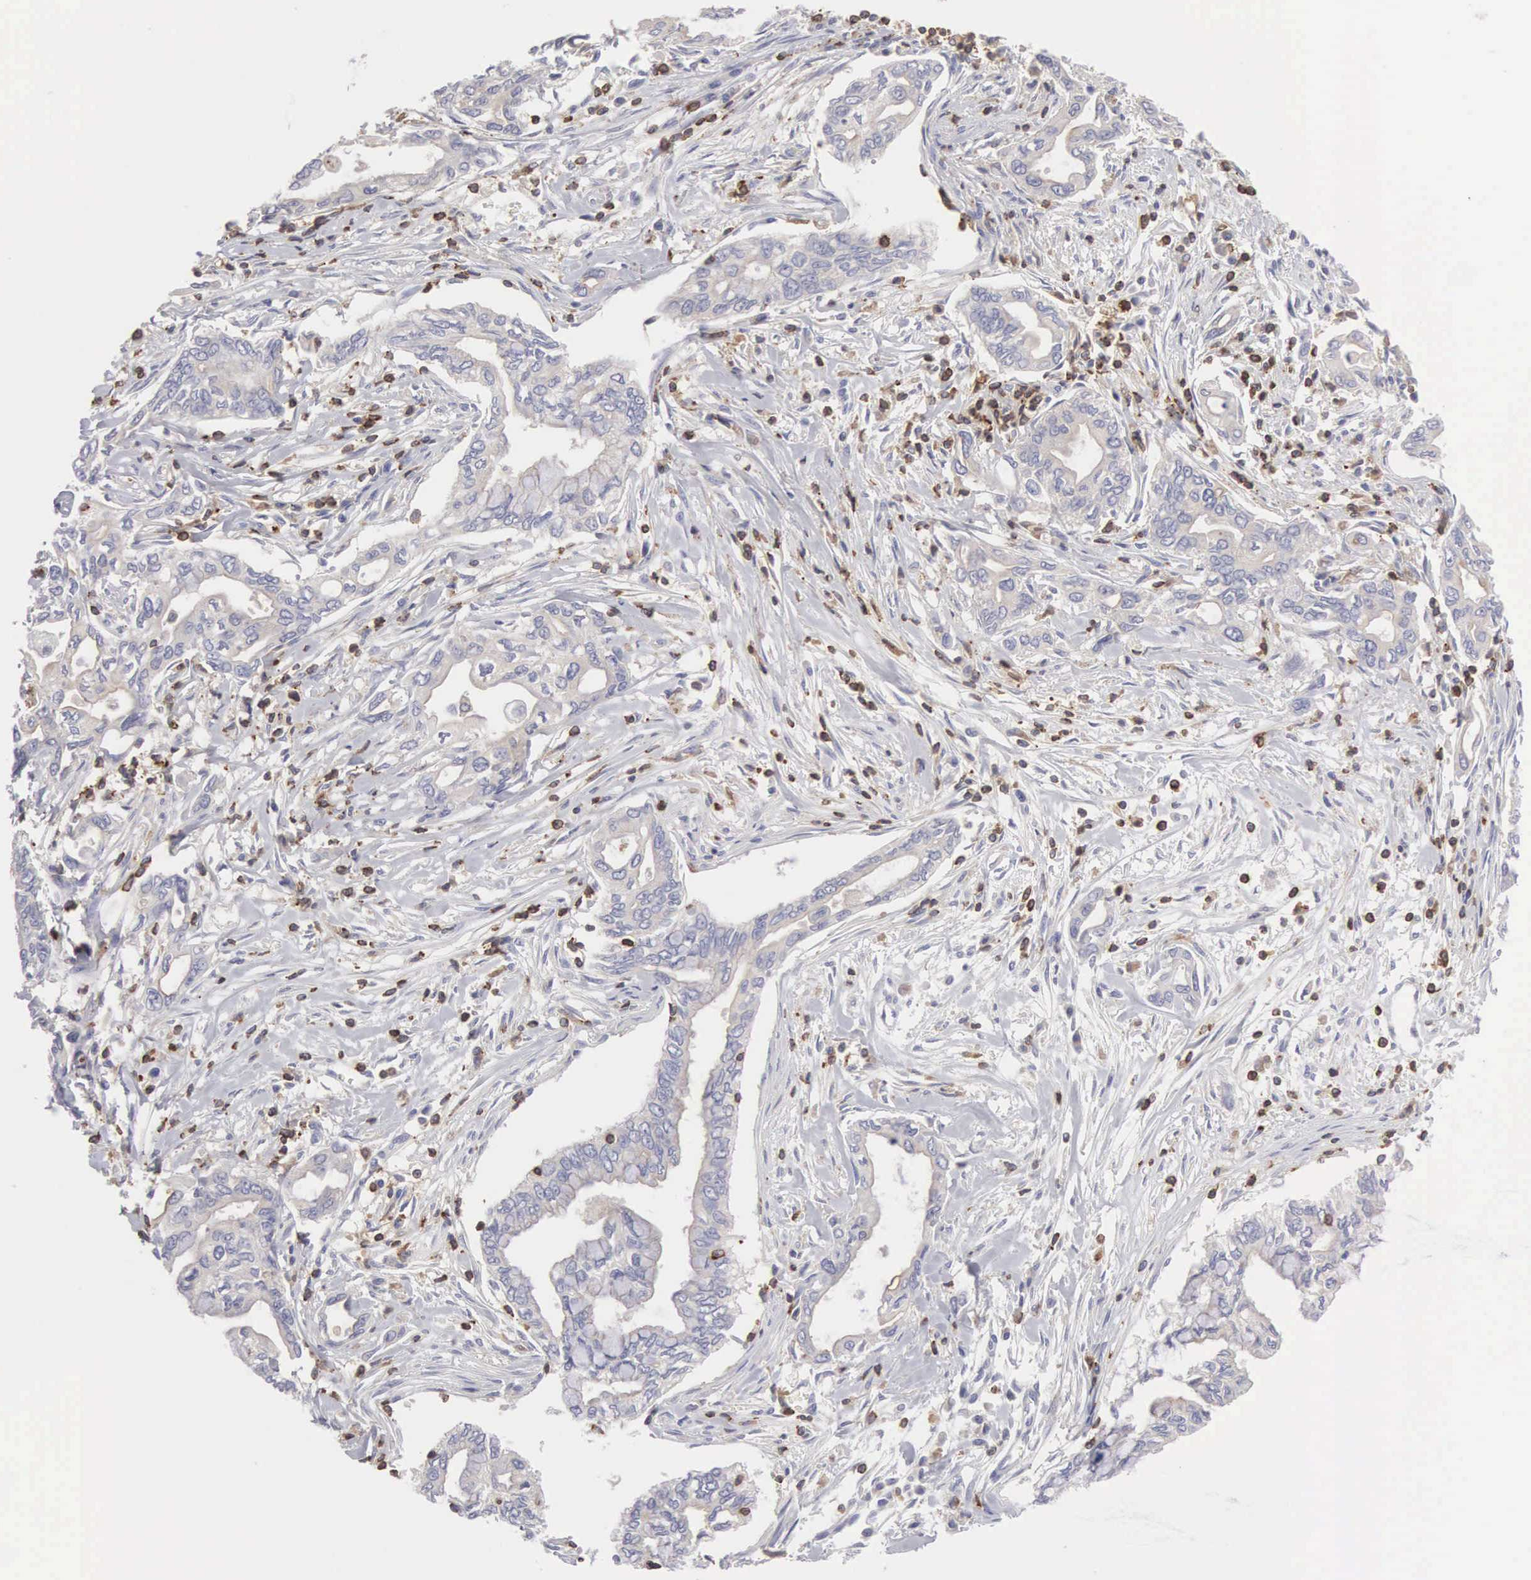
{"staining": {"intensity": "weak", "quantity": "25%-75%", "location": "cytoplasmic/membranous"}, "tissue": "pancreatic cancer", "cell_type": "Tumor cells", "image_type": "cancer", "snomed": [{"axis": "morphology", "description": "Adenocarcinoma, NOS"}, {"axis": "topography", "description": "Pancreas"}], "caption": "Immunohistochemistry (IHC) of adenocarcinoma (pancreatic) demonstrates low levels of weak cytoplasmic/membranous expression in approximately 25%-75% of tumor cells. (DAB IHC with brightfield microscopy, high magnification).", "gene": "SH3BP1", "patient": {"sex": "female", "age": 57}}